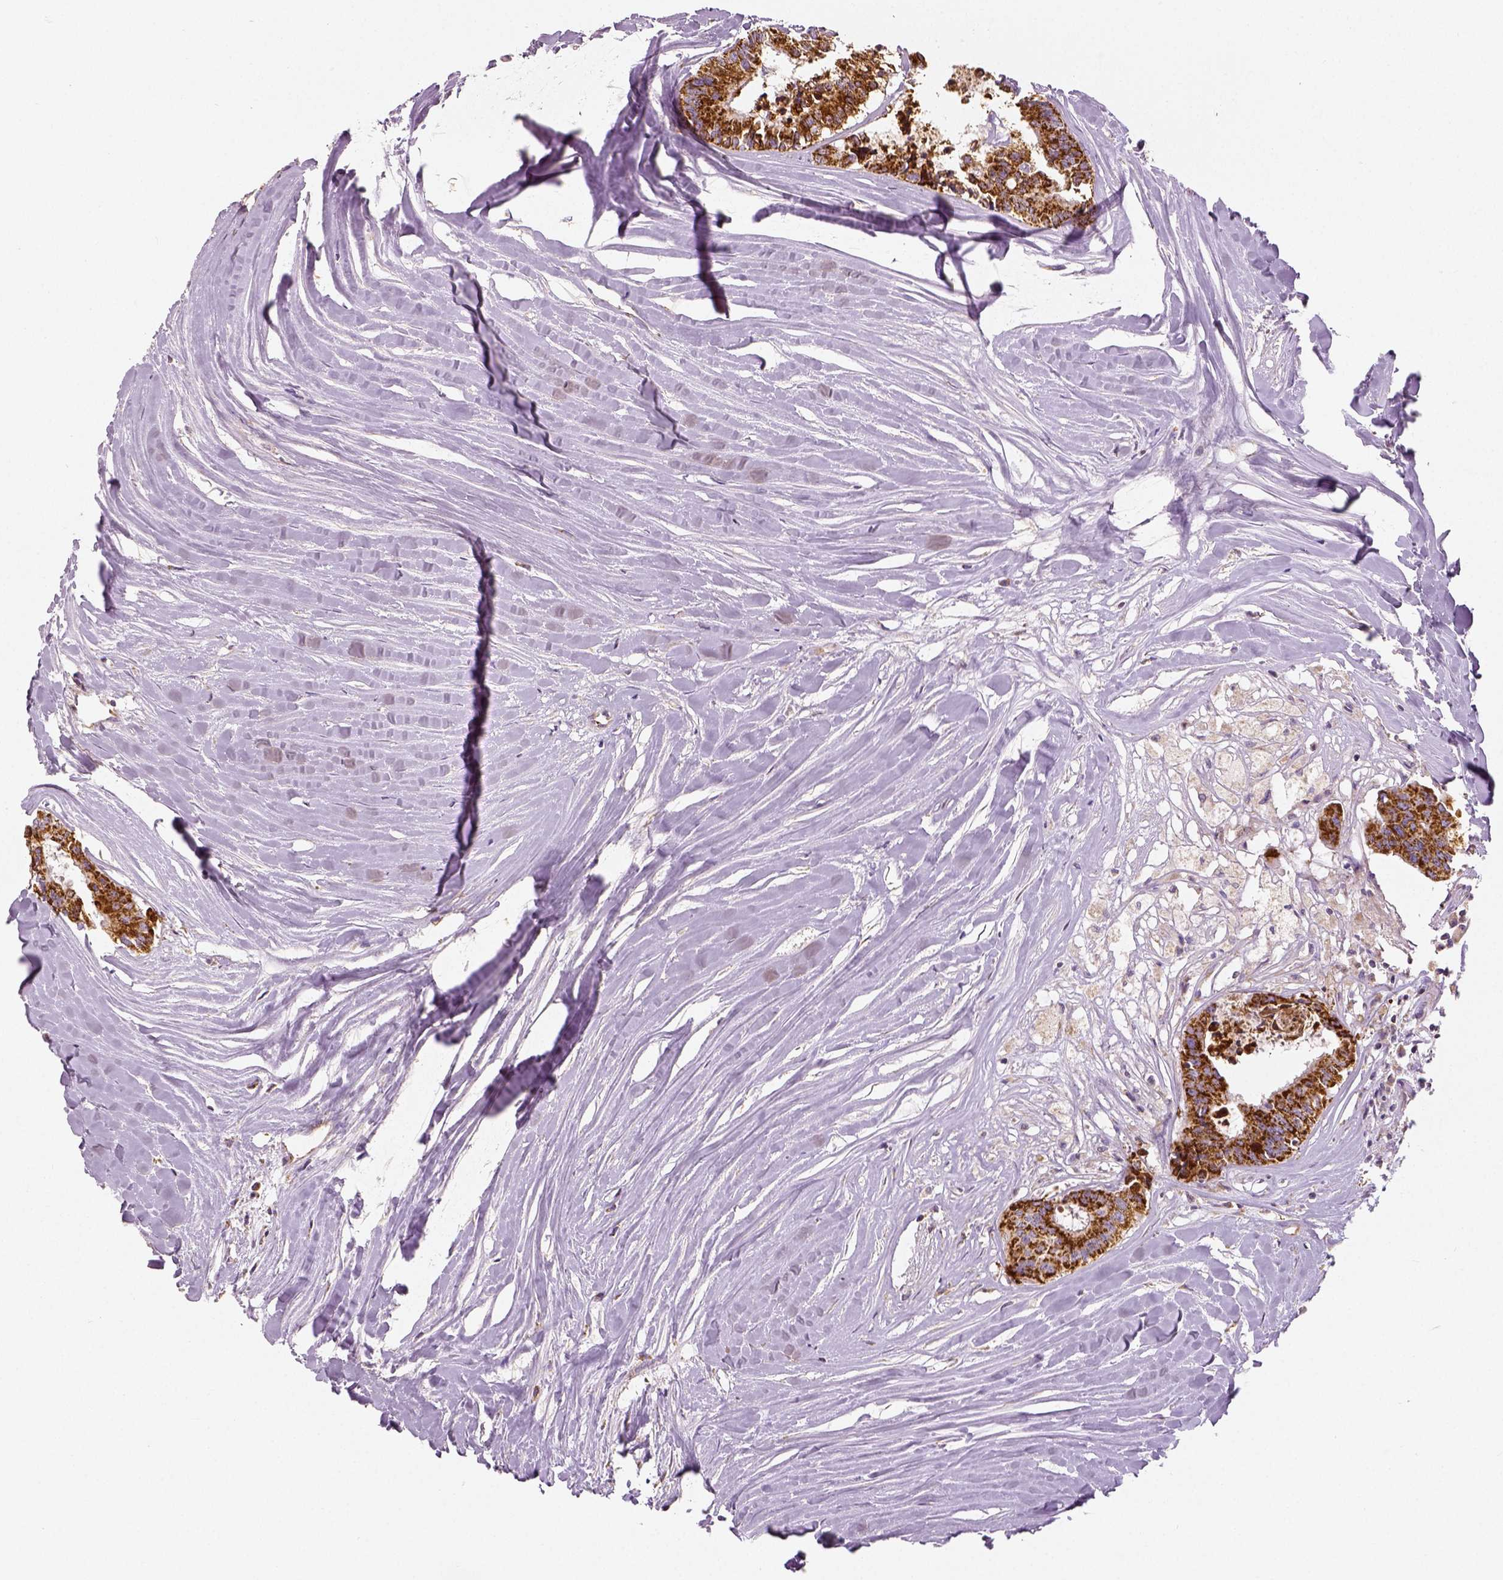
{"staining": {"intensity": "strong", "quantity": ">75%", "location": "cytoplasmic/membranous"}, "tissue": "colorectal cancer", "cell_type": "Tumor cells", "image_type": "cancer", "snomed": [{"axis": "morphology", "description": "Adenocarcinoma, NOS"}, {"axis": "topography", "description": "Colon"}, {"axis": "topography", "description": "Rectum"}], "caption": "Protein staining of colorectal adenocarcinoma tissue exhibits strong cytoplasmic/membranous positivity in approximately >75% of tumor cells.", "gene": "PGAM5", "patient": {"sex": "male", "age": 57}}